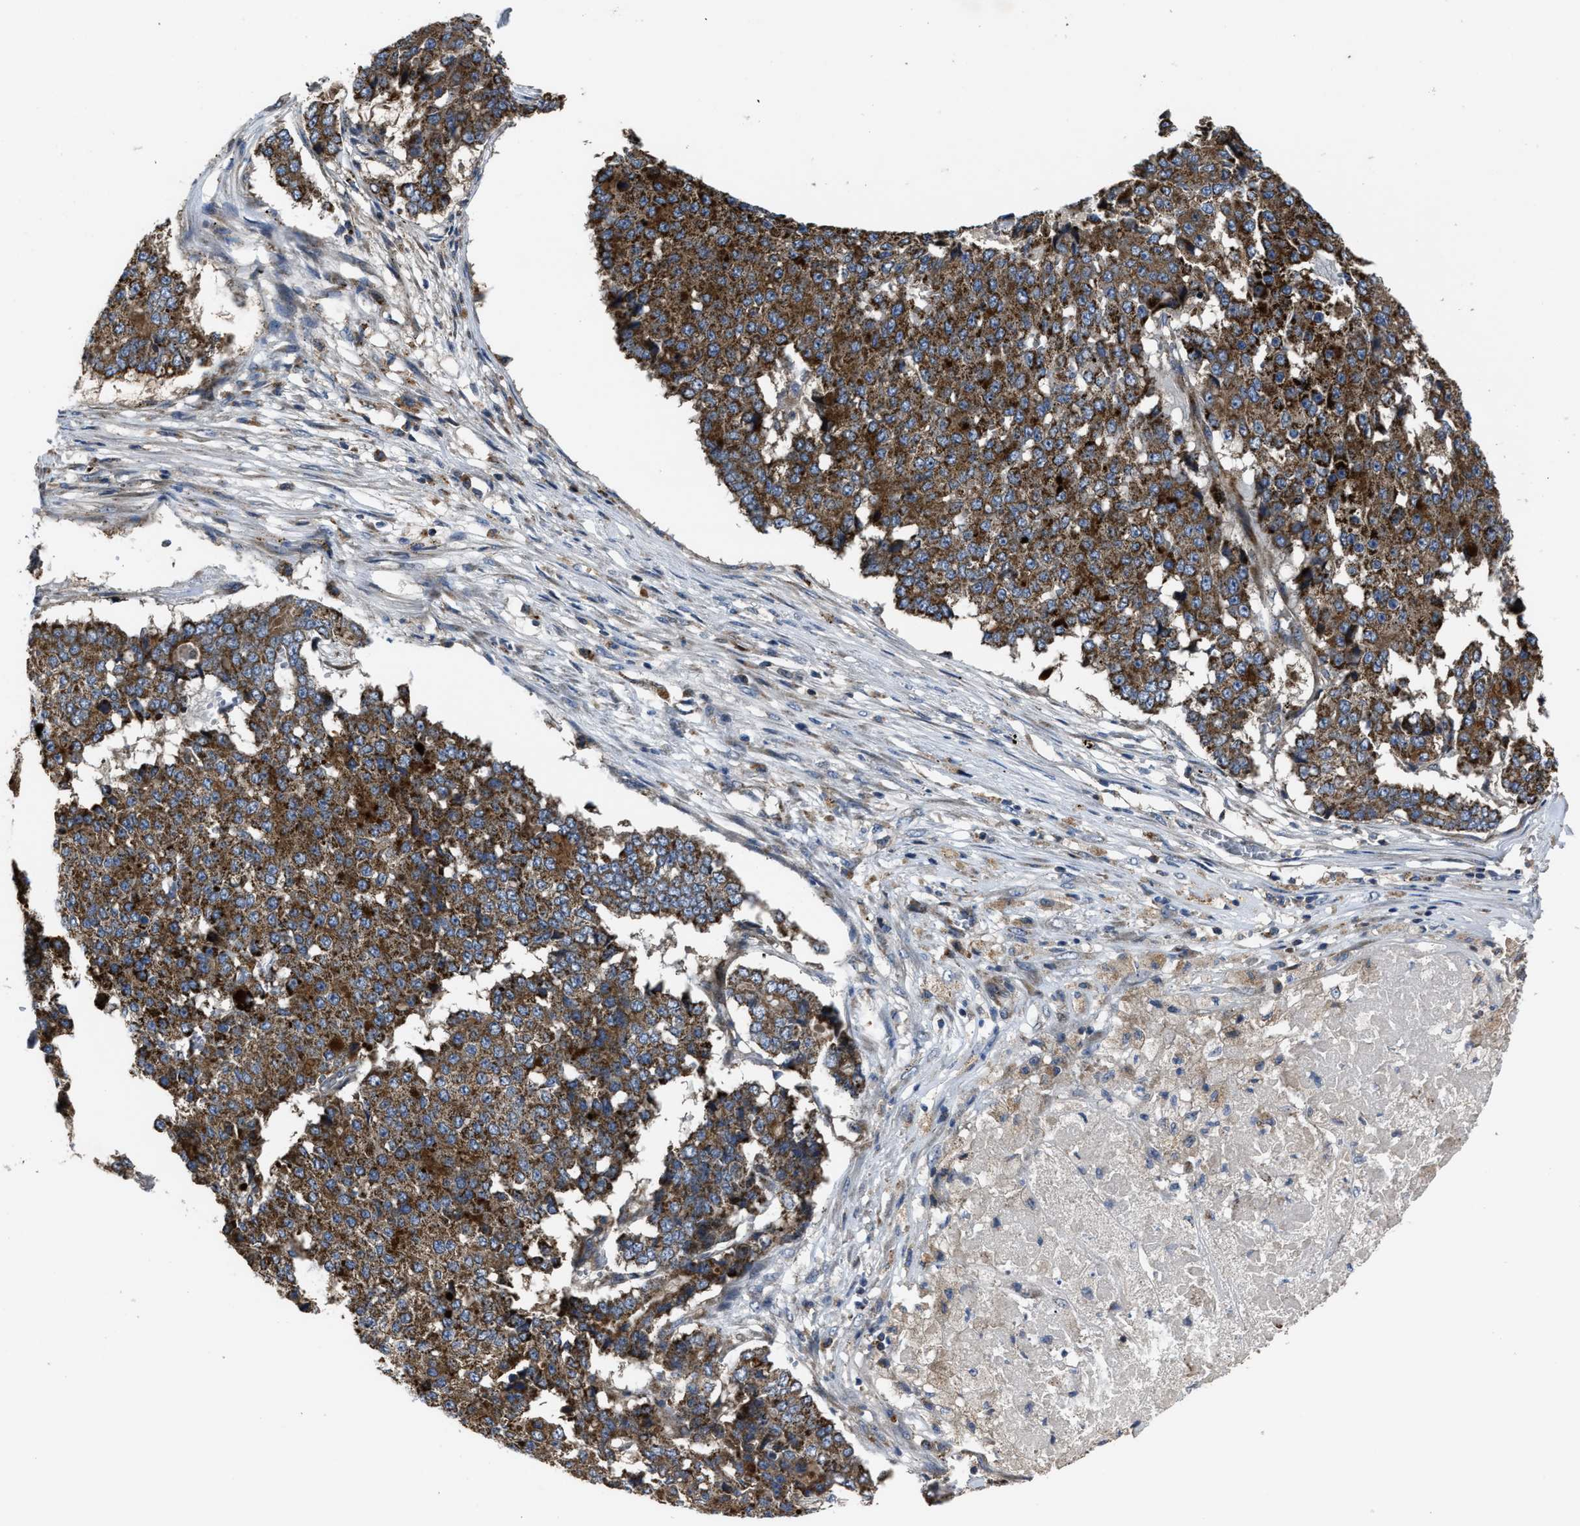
{"staining": {"intensity": "moderate", "quantity": ">75%", "location": "cytoplasmic/membranous"}, "tissue": "pancreatic cancer", "cell_type": "Tumor cells", "image_type": "cancer", "snomed": [{"axis": "morphology", "description": "Adenocarcinoma, NOS"}, {"axis": "topography", "description": "Pancreas"}], "caption": "Moderate cytoplasmic/membranous protein positivity is identified in about >75% of tumor cells in pancreatic cancer (adenocarcinoma).", "gene": "PASK", "patient": {"sex": "male", "age": 50}}